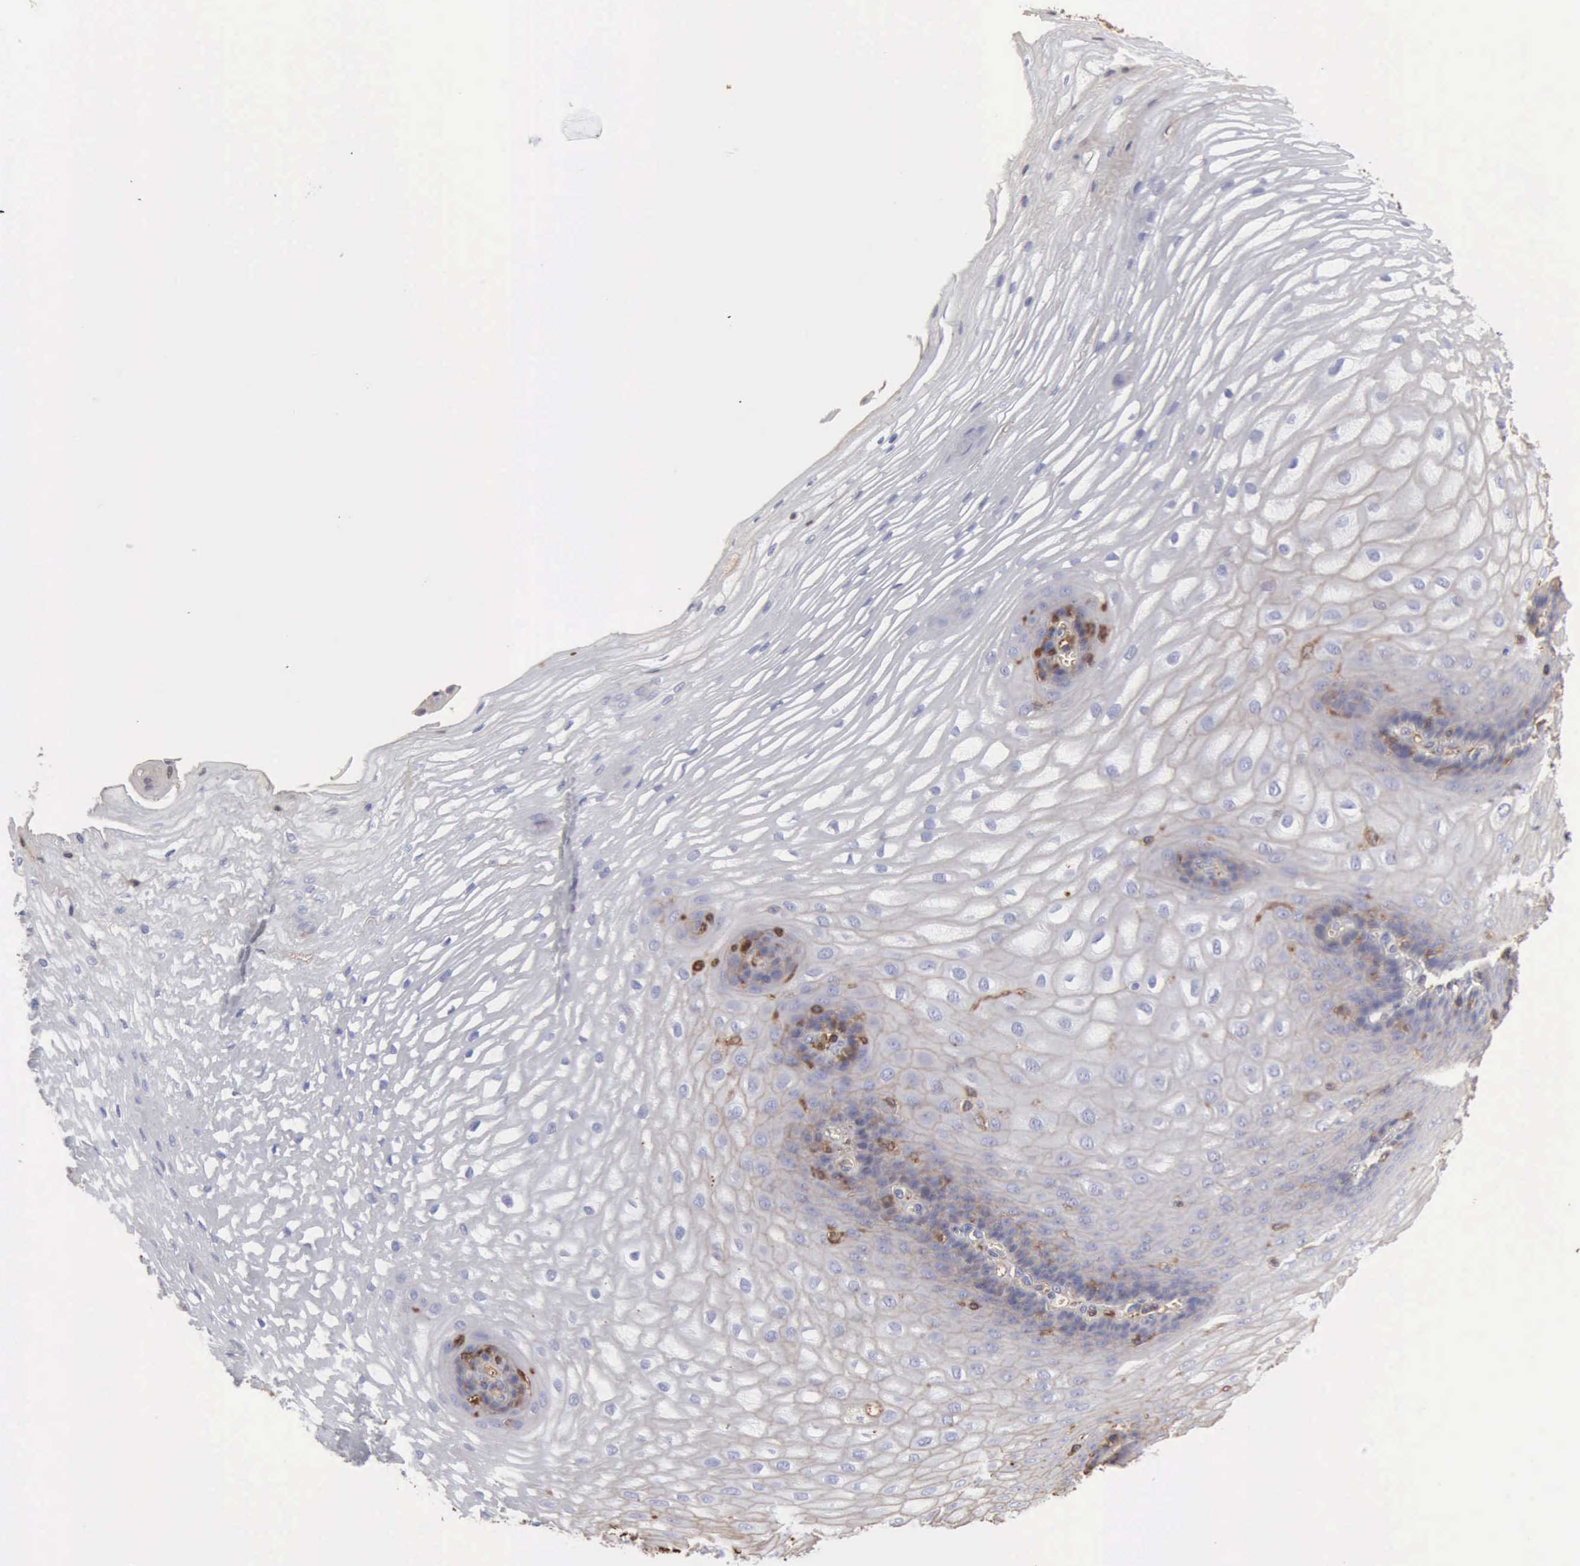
{"staining": {"intensity": "negative", "quantity": "none", "location": "none"}, "tissue": "esophagus", "cell_type": "Squamous epithelial cells", "image_type": "normal", "snomed": [{"axis": "morphology", "description": "Normal tissue, NOS"}, {"axis": "morphology", "description": "Adenocarcinoma, NOS"}, {"axis": "topography", "description": "Esophagus"}, {"axis": "topography", "description": "Stomach"}], "caption": "Immunohistochemistry image of unremarkable esophagus: esophagus stained with DAB (3,3'-diaminobenzidine) displays no significant protein staining in squamous epithelial cells.", "gene": "SERPINA1", "patient": {"sex": "male", "age": 62}}